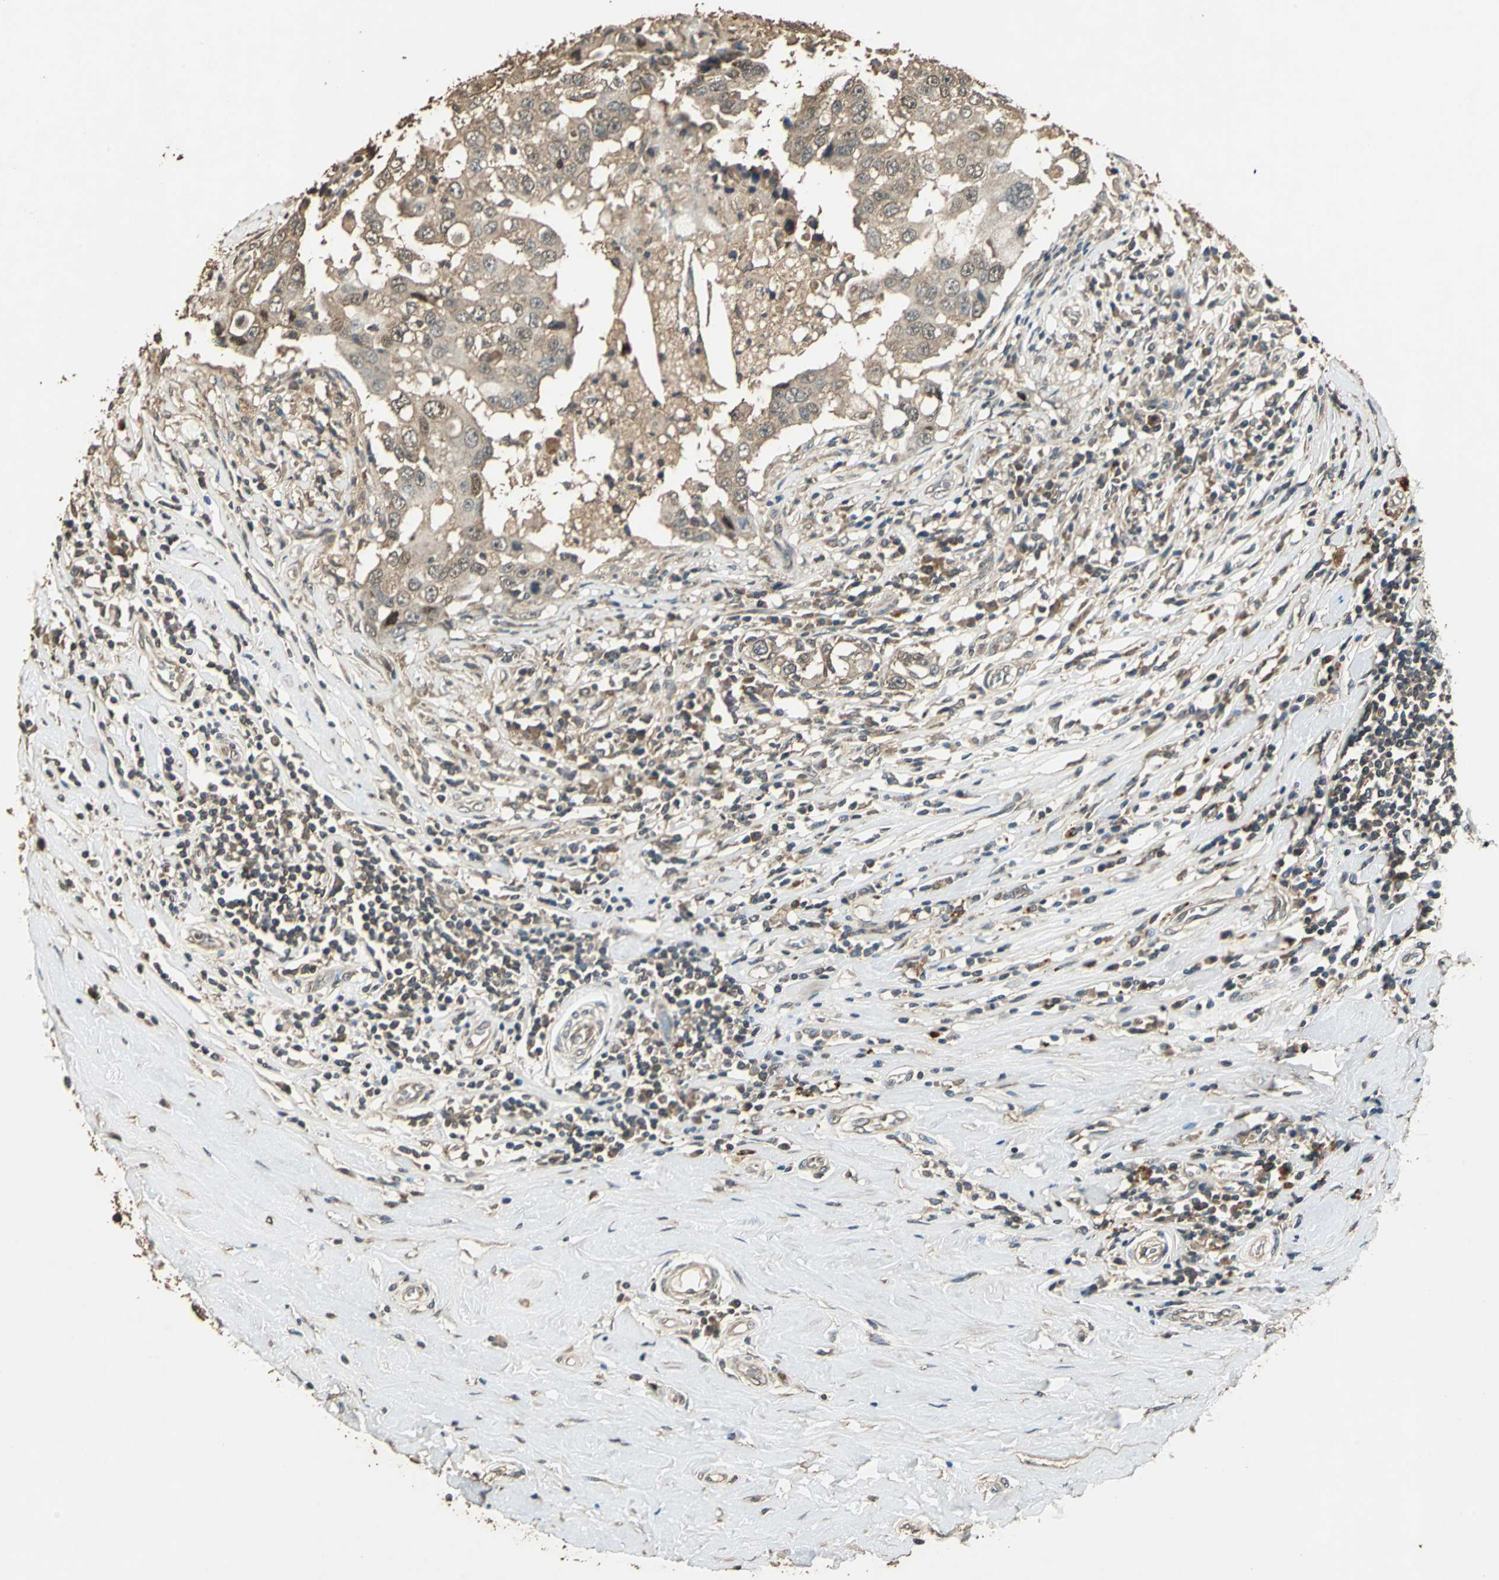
{"staining": {"intensity": "moderate", "quantity": ">75%", "location": "cytoplasmic/membranous"}, "tissue": "breast cancer", "cell_type": "Tumor cells", "image_type": "cancer", "snomed": [{"axis": "morphology", "description": "Duct carcinoma"}, {"axis": "topography", "description": "Breast"}], "caption": "DAB immunohistochemical staining of breast cancer shows moderate cytoplasmic/membranous protein positivity in approximately >75% of tumor cells. (IHC, brightfield microscopy, high magnification).", "gene": "TMPRSS4", "patient": {"sex": "female", "age": 27}}